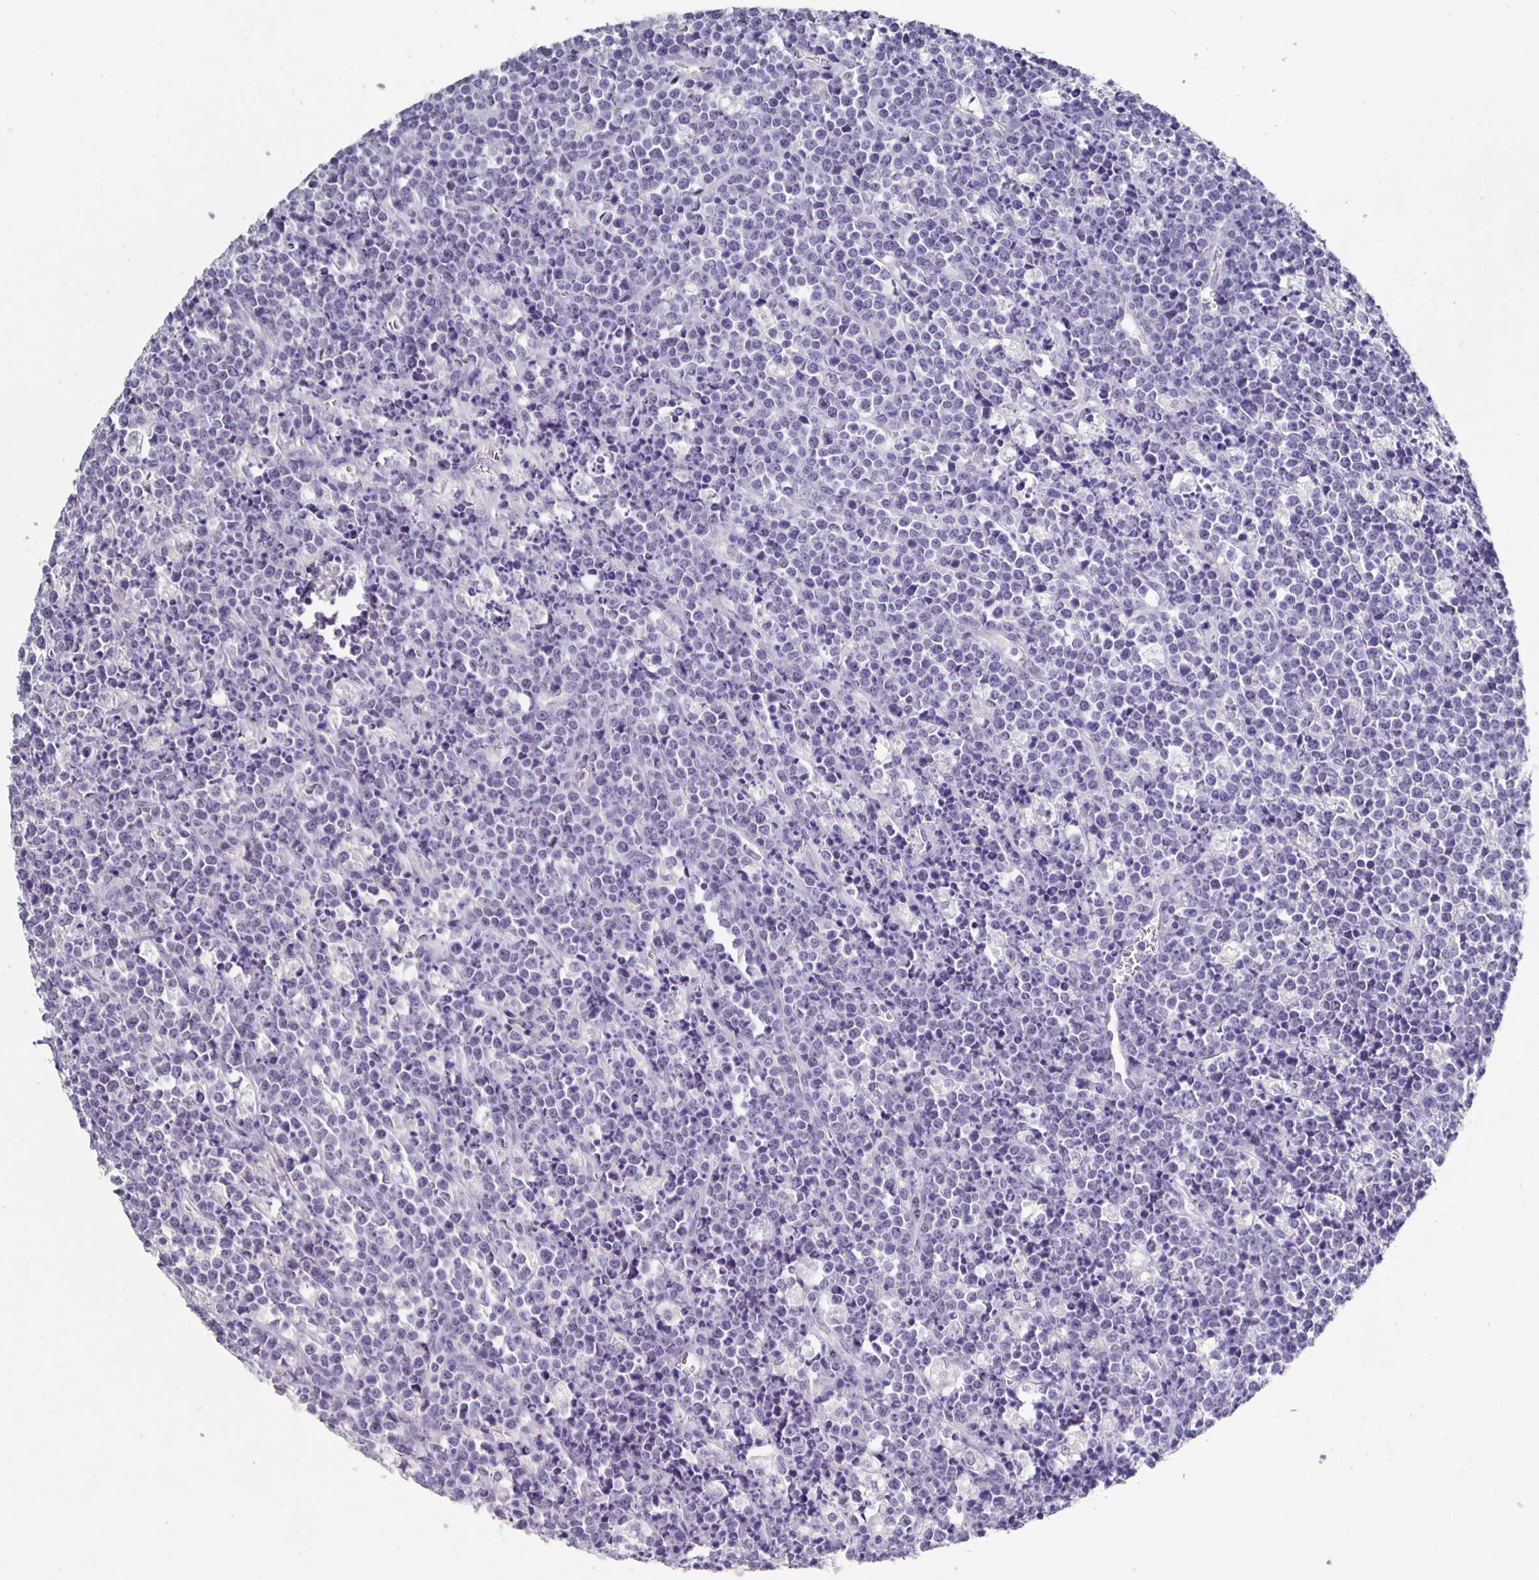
{"staining": {"intensity": "negative", "quantity": "none", "location": "none"}, "tissue": "lymphoma", "cell_type": "Tumor cells", "image_type": "cancer", "snomed": [{"axis": "morphology", "description": "Malignant lymphoma, non-Hodgkin's type, High grade"}, {"axis": "topography", "description": "Ovary"}], "caption": "Protein analysis of high-grade malignant lymphoma, non-Hodgkin's type reveals no significant expression in tumor cells.", "gene": "CFAP74", "patient": {"sex": "female", "age": 56}}